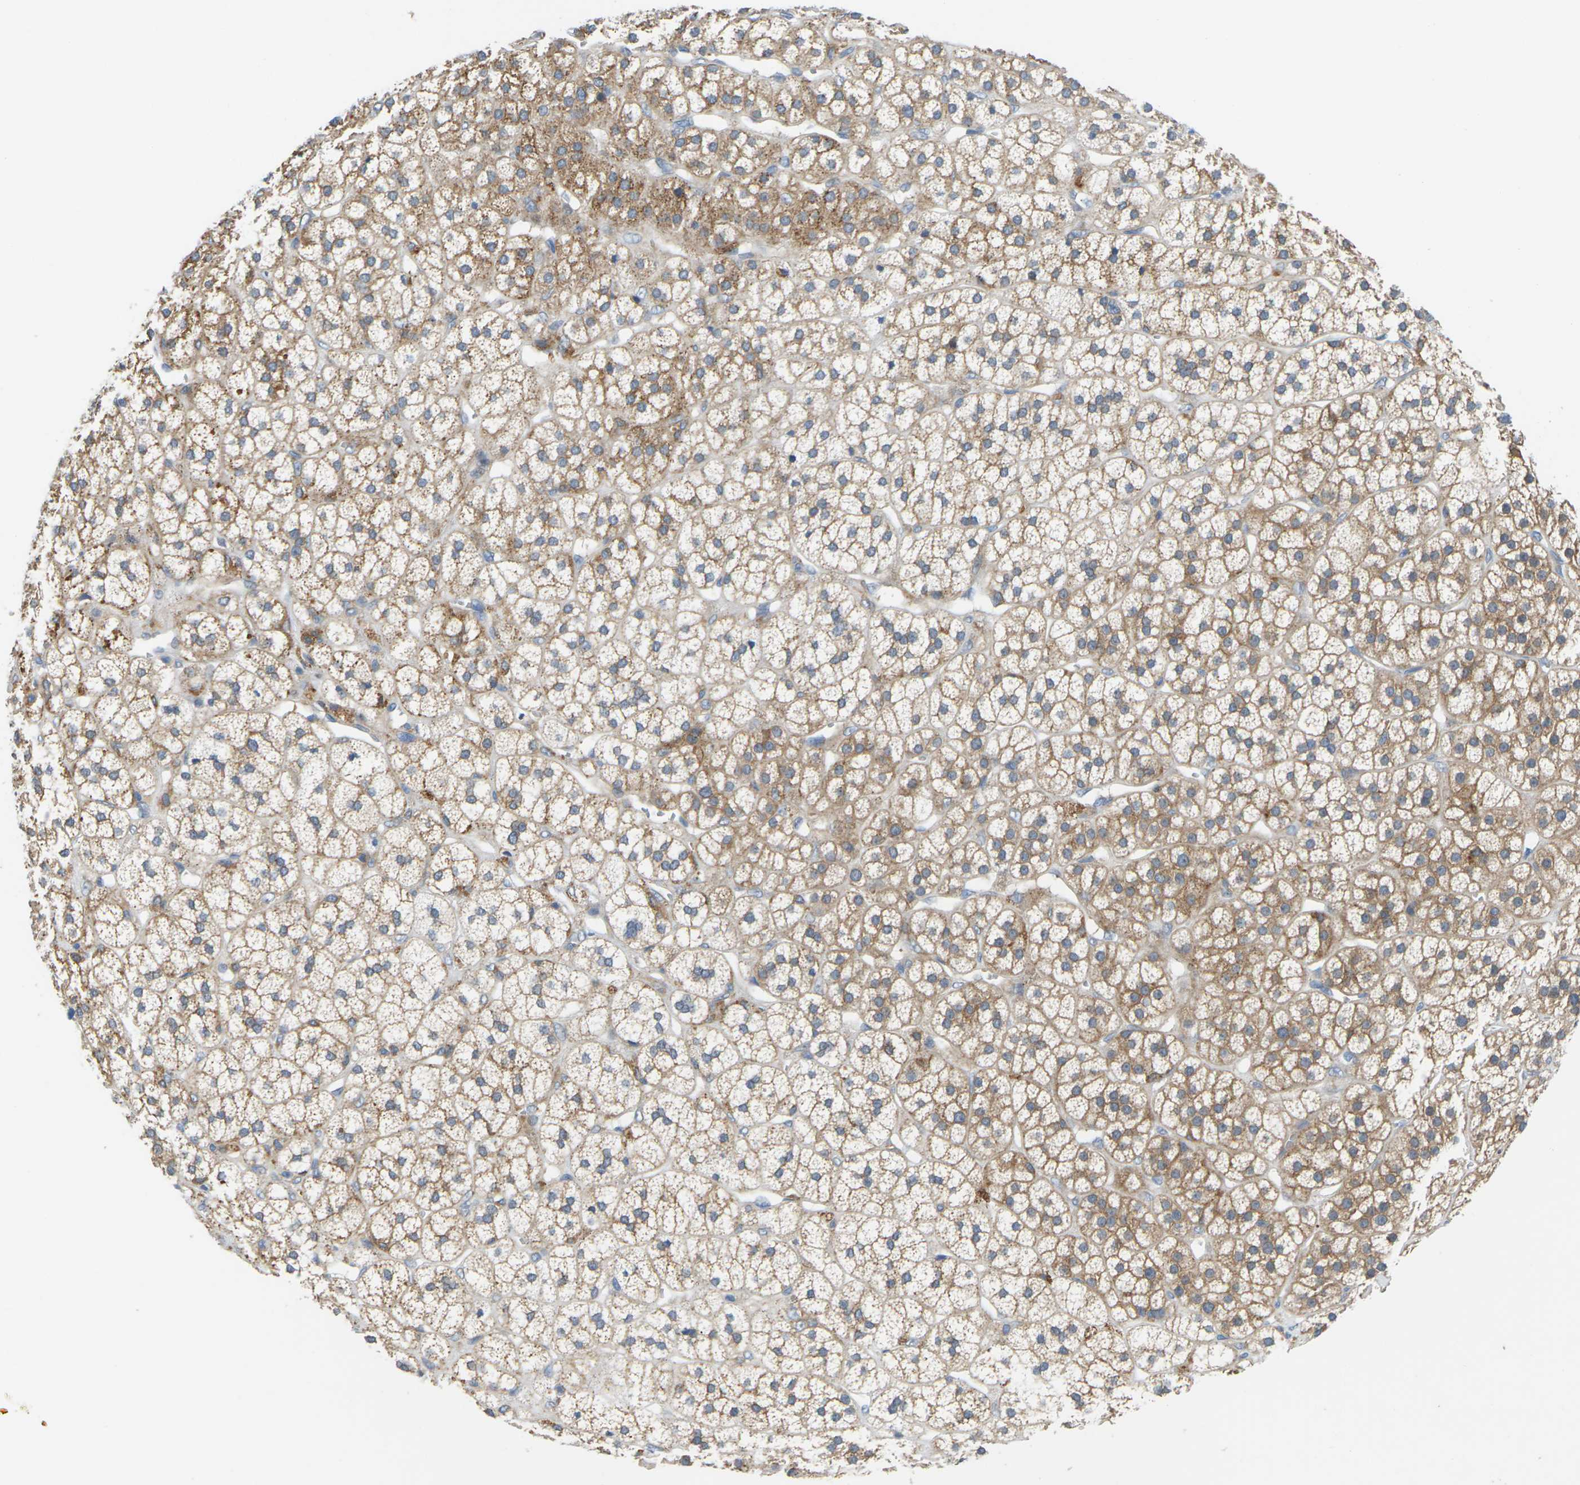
{"staining": {"intensity": "moderate", "quantity": ">75%", "location": "cytoplasmic/membranous"}, "tissue": "adrenal gland", "cell_type": "Glandular cells", "image_type": "normal", "snomed": [{"axis": "morphology", "description": "Normal tissue, NOS"}, {"axis": "topography", "description": "Adrenal gland"}], "caption": "A brown stain labels moderate cytoplasmic/membranous positivity of a protein in glandular cells of unremarkable adrenal gland. The protein of interest is stained brown, and the nuclei are stained in blue (DAB (3,3'-diaminobenzidine) IHC with brightfield microscopy, high magnification).", "gene": "SCNN1A", "patient": {"sex": "male", "age": 56}}